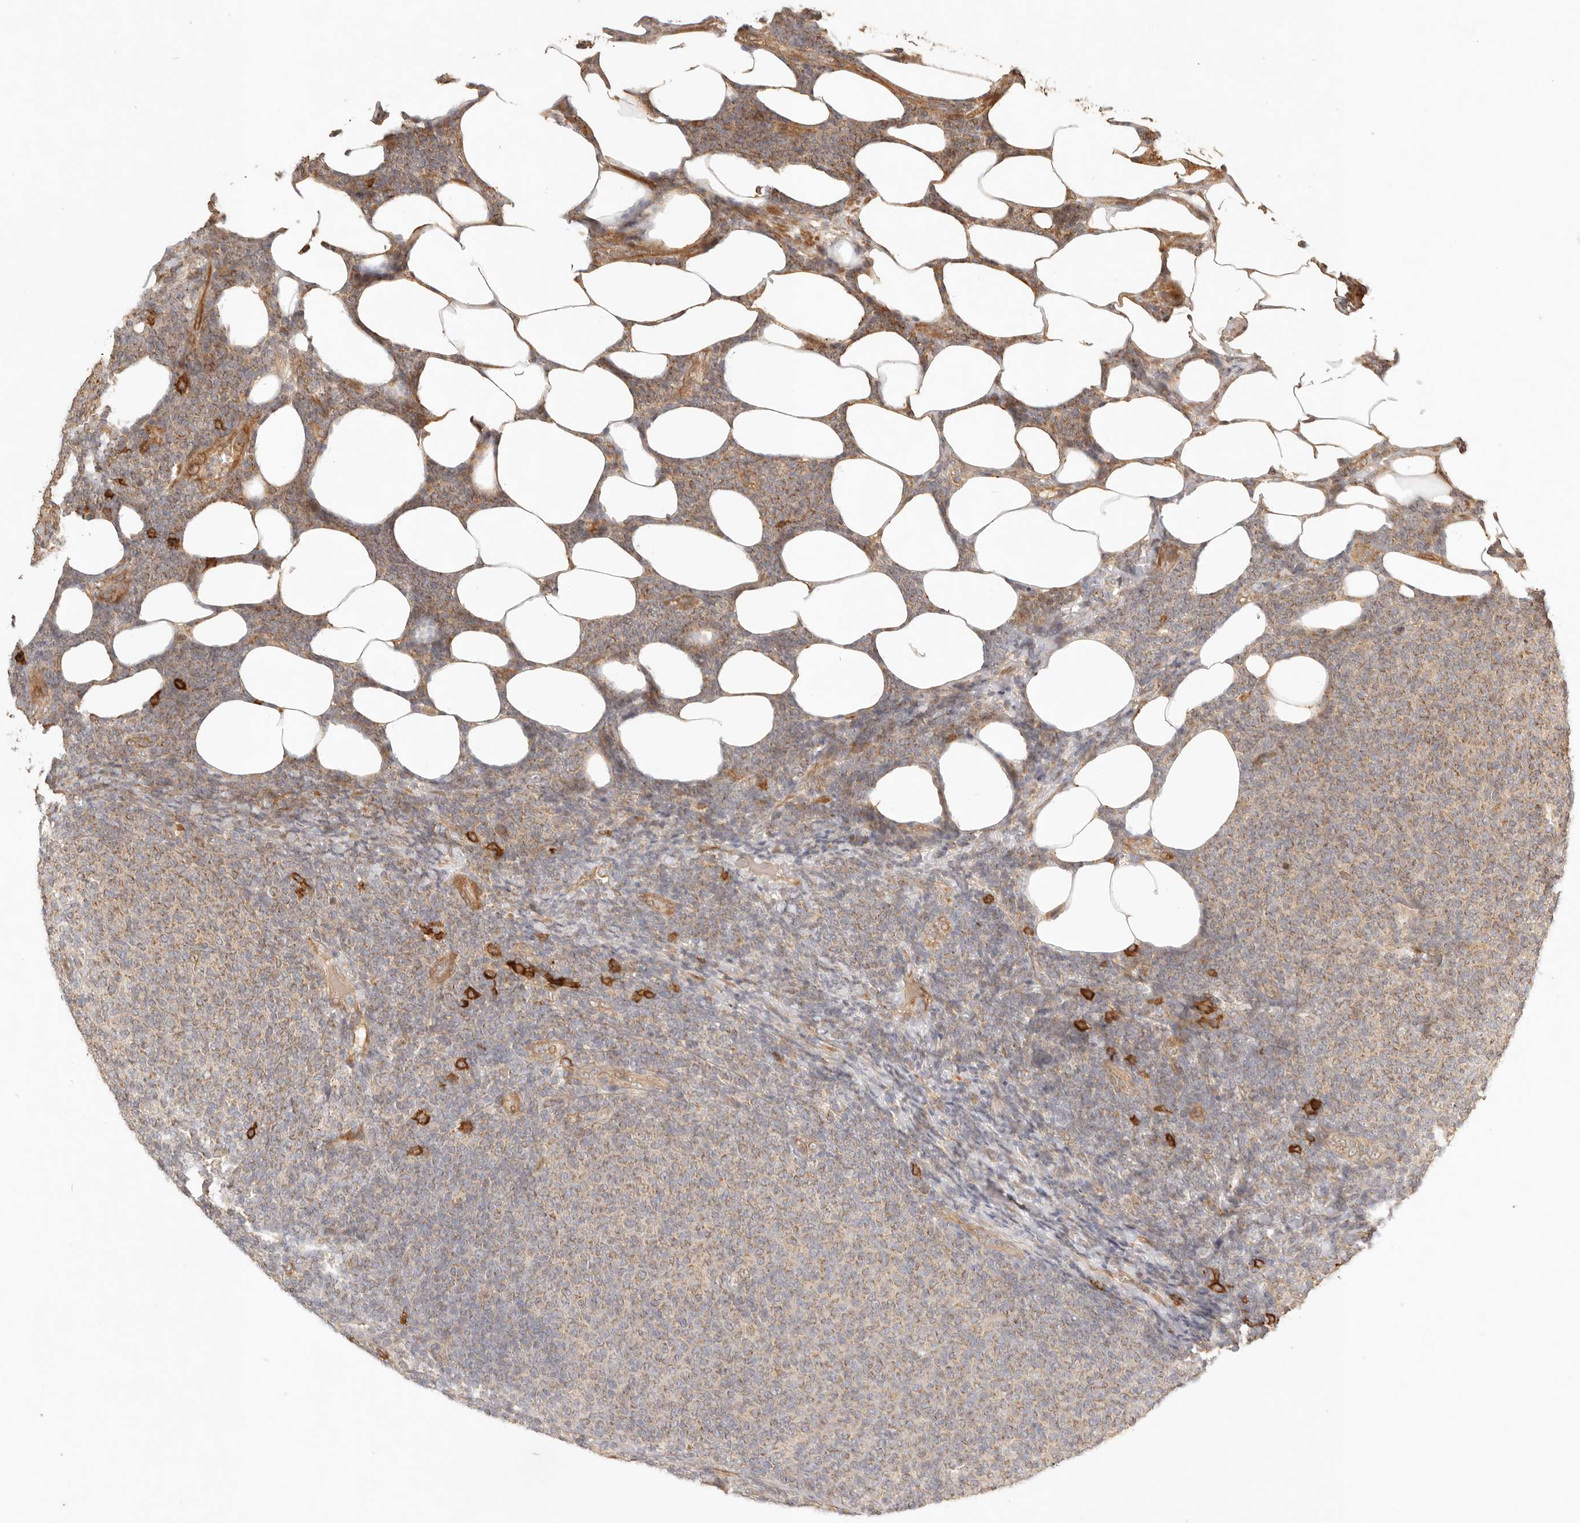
{"staining": {"intensity": "weak", "quantity": ">75%", "location": "cytoplasmic/membranous"}, "tissue": "lymphoma", "cell_type": "Tumor cells", "image_type": "cancer", "snomed": [{"axis": "morphology", "description": "Malignant lymphoma, non-Hodgkin's type, Low grade"}, {"axis": "topography", "description": "Lymph node"}], "caption": "Weak cytoplasmic/membranous positivity for a protein is present in approximately >75% of tumor cells of low-grade malignant lymphoma, non-Hodgkin's type using immunohistochemistry.", "gene": "CLEC4C", "patient": {"sex": "male", "age": 66}}